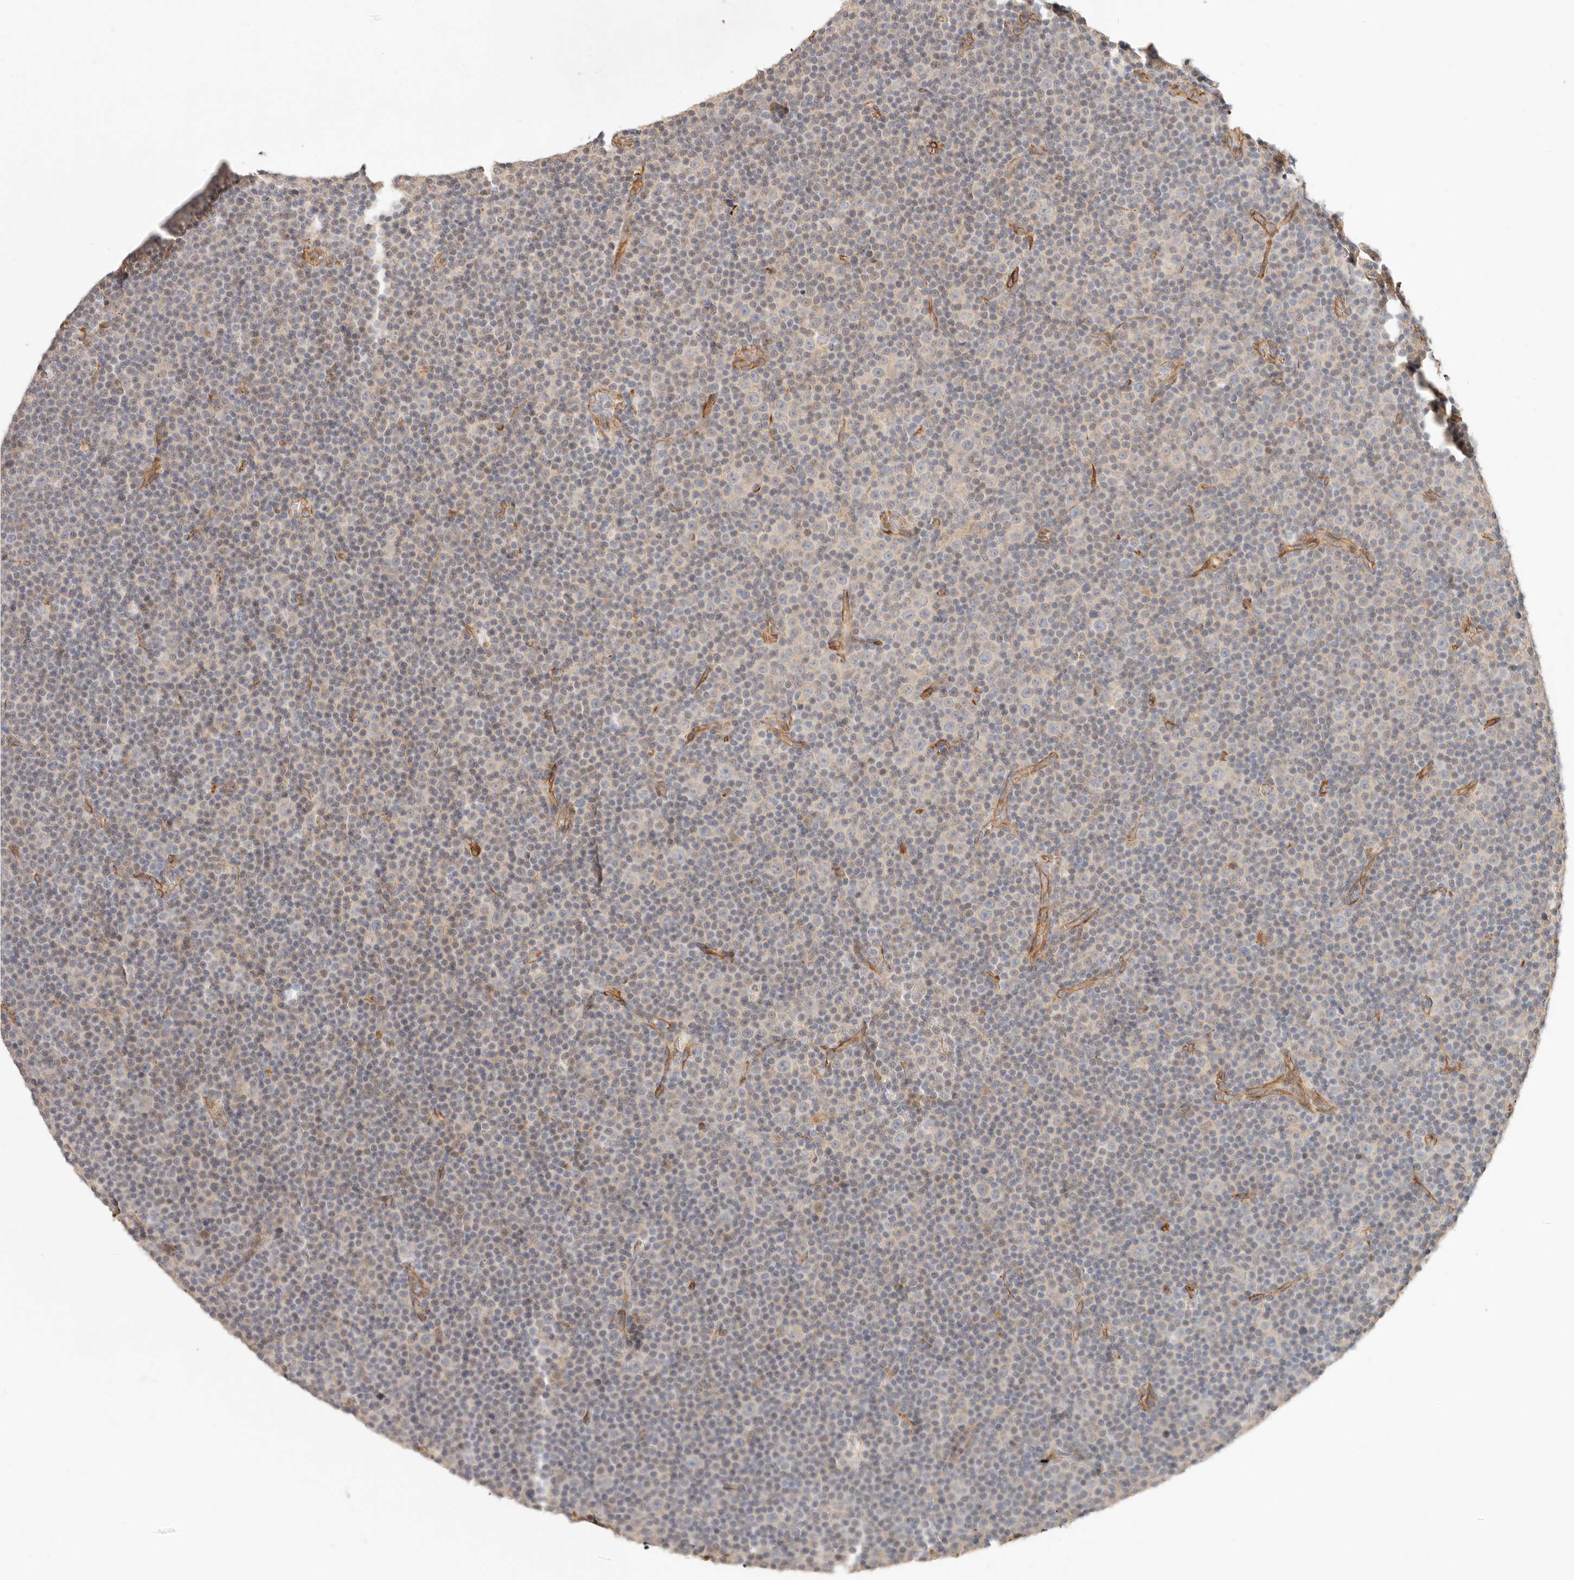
{"staining": {"intensity": "negative", "quantity": "none", "location": "none"}, "tissue": "lymphoma", "cell_type": "Tumor cells", "image_type": "cancer", "snomed": [{"axis": "morphology", "description": "Malignant lymphoma, non-Hodgkin's type, Low grade"}, {"axis": "topography", "description": "Lymph node"}], "caption": "Image shows no significant protein expression in tumor cells of low-grade malignant lymphoma, non-Hodgkin's type.", "gene": "SPRING1", "patient": {"sex": "female", "age": 67}}